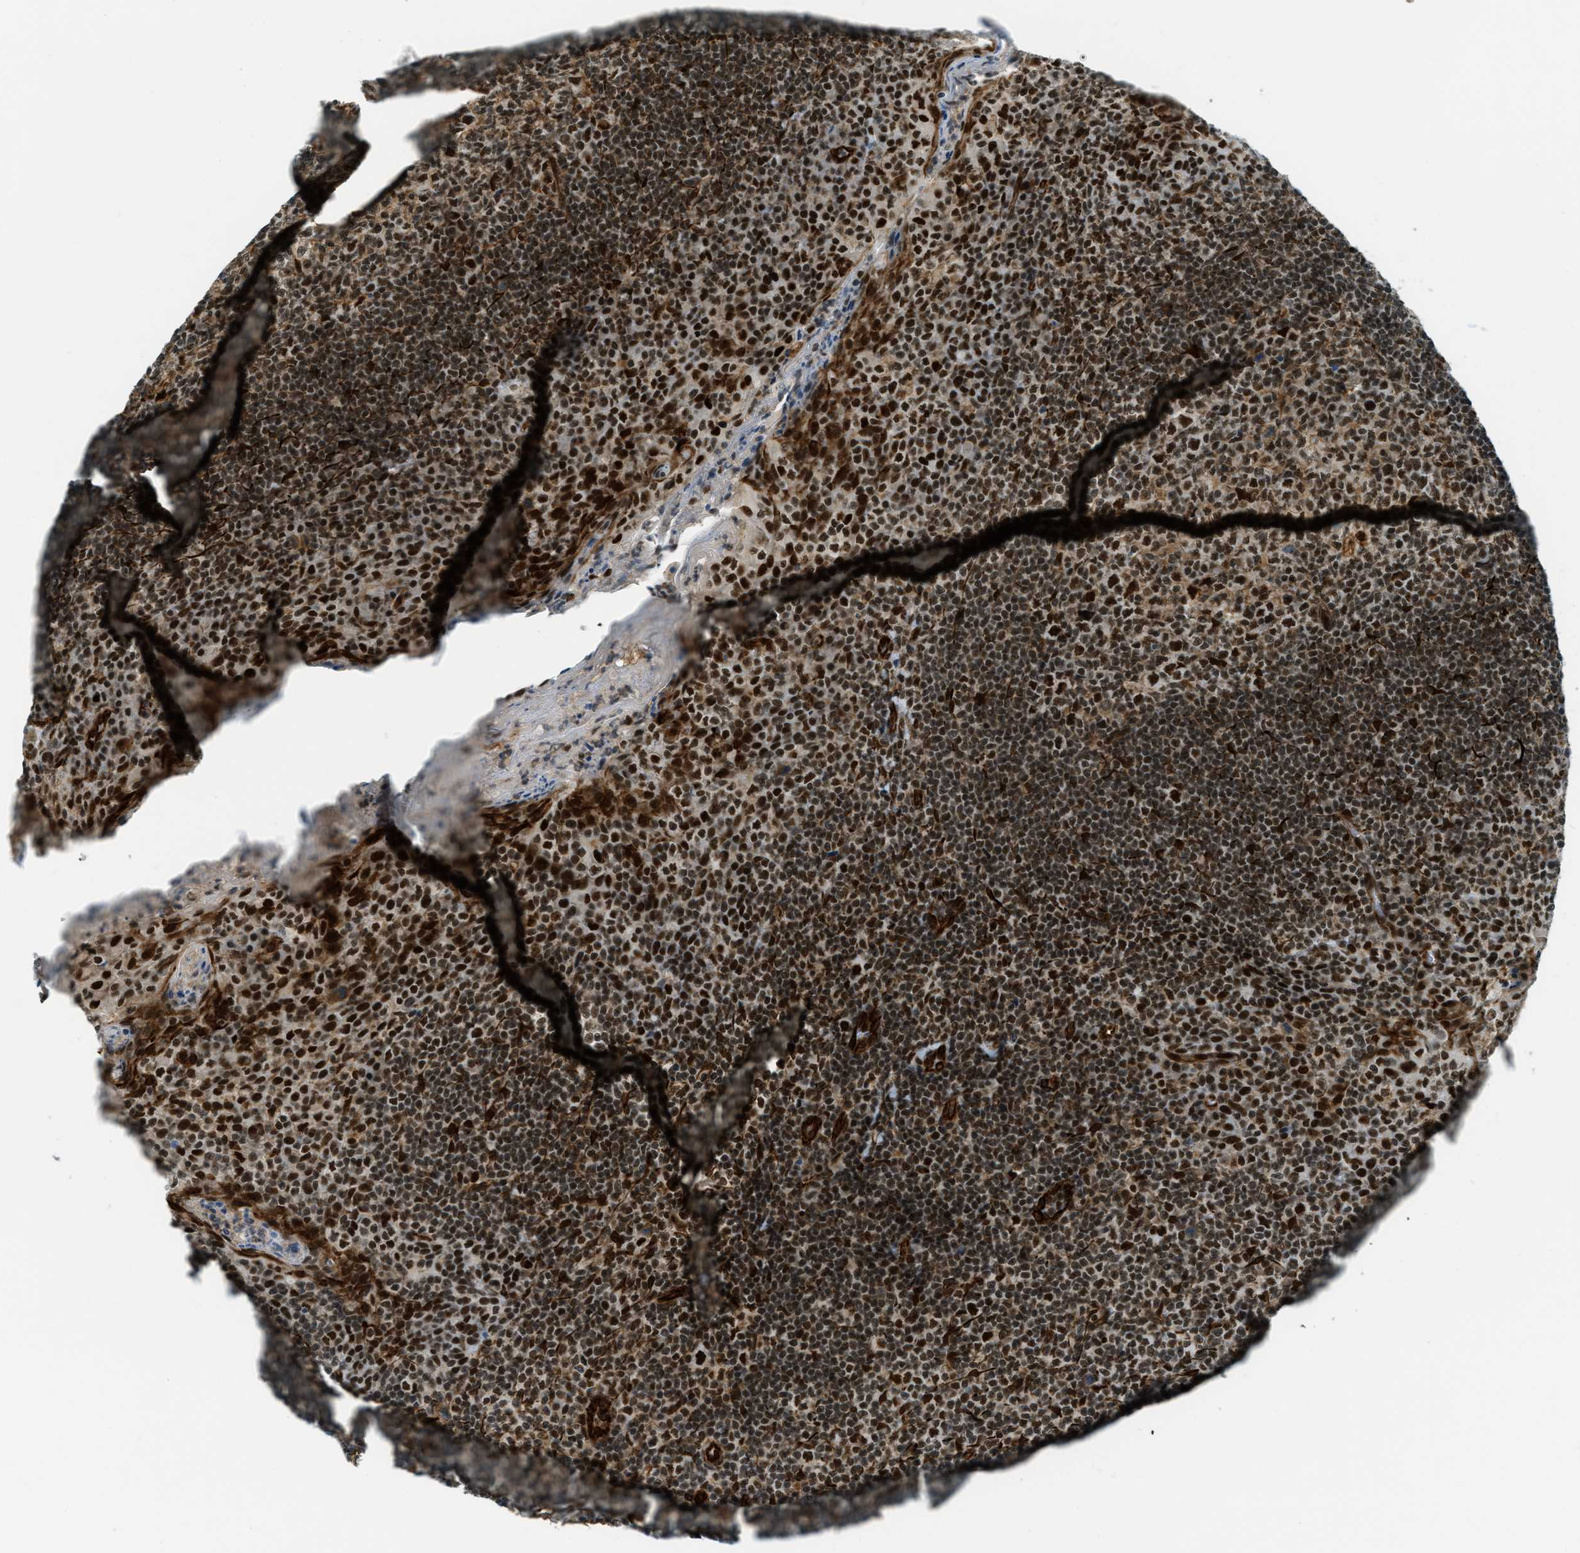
{"staining": {"intensity": "strong", "quantity": ">75%", "location": "nuclear"}, "tissue": "tonsil", "cell_type": "Germinal center cells", "image_type": "normal", "snomed": [{"axis": "morphology", "description": "Normal tissue, NOS"}, {"axis": "topography", "description": "Tonsil"}], "caption": "Protein expression analysis of unremarkable tonsil demonstrates strong nuclear staining in approximately >75% of germinal center cells.", "gene": "ZFR", "patient": {"sex": "male", "age": 17}}